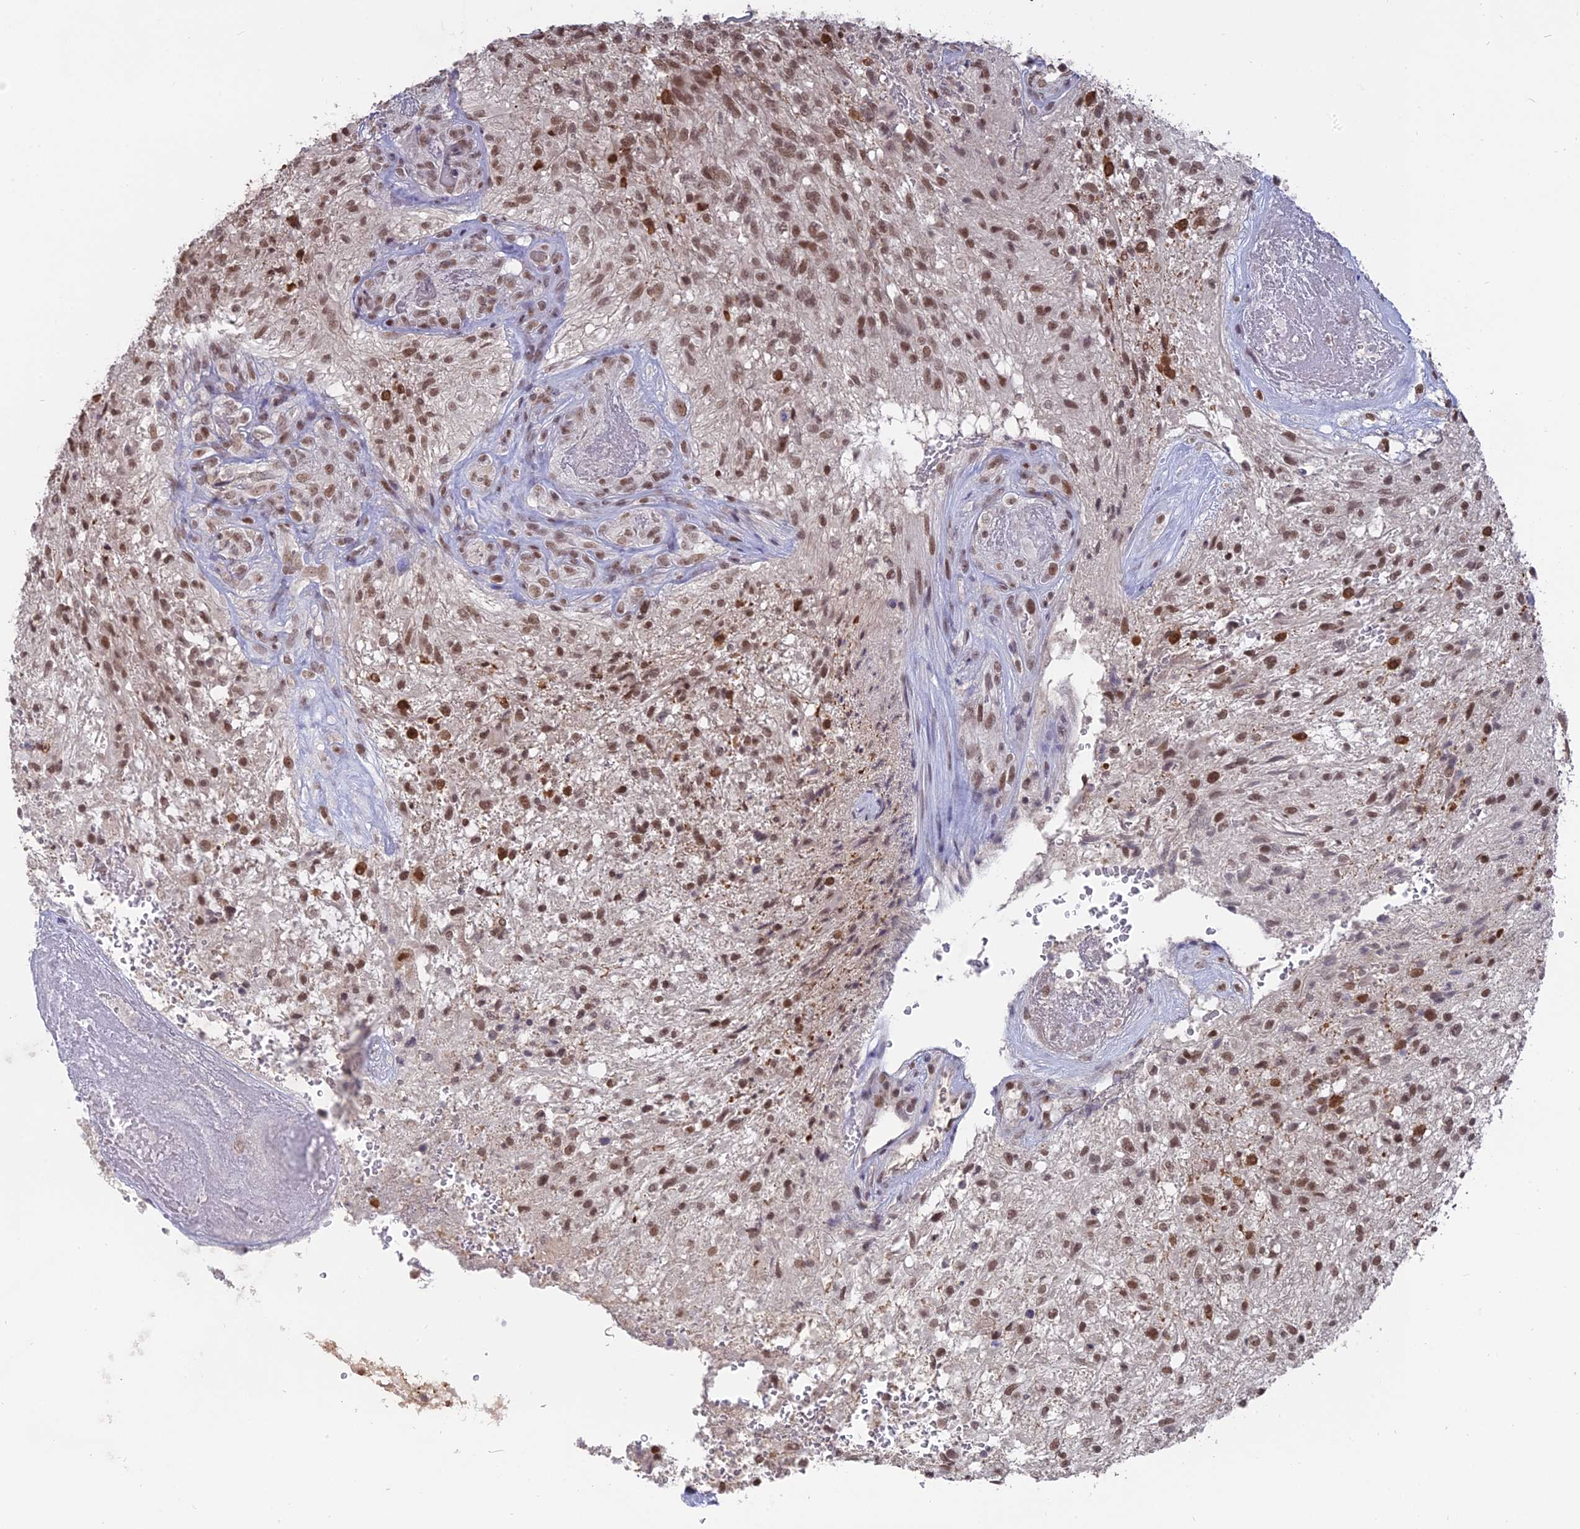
{"staining": {"intensity": "moderate", "quantity": ">75%", "location": "nuclear"}, "tissue": "glioma", "cell_type": "Tumor cells", "image_type": "cancer", "snomed": [{"axis": "morphology", "description": "Glioma, malignant, High grade"}, {"axis": "topography", "description": "Brain"}], "caption": "Protein analysis of malignant glioma (high-grade) tissue demonstrates moderate nuclear positivity in approximately >75% of tumor cells.", "gene": "NR1H3", "patient": {"sex": "male", "age": 56}}